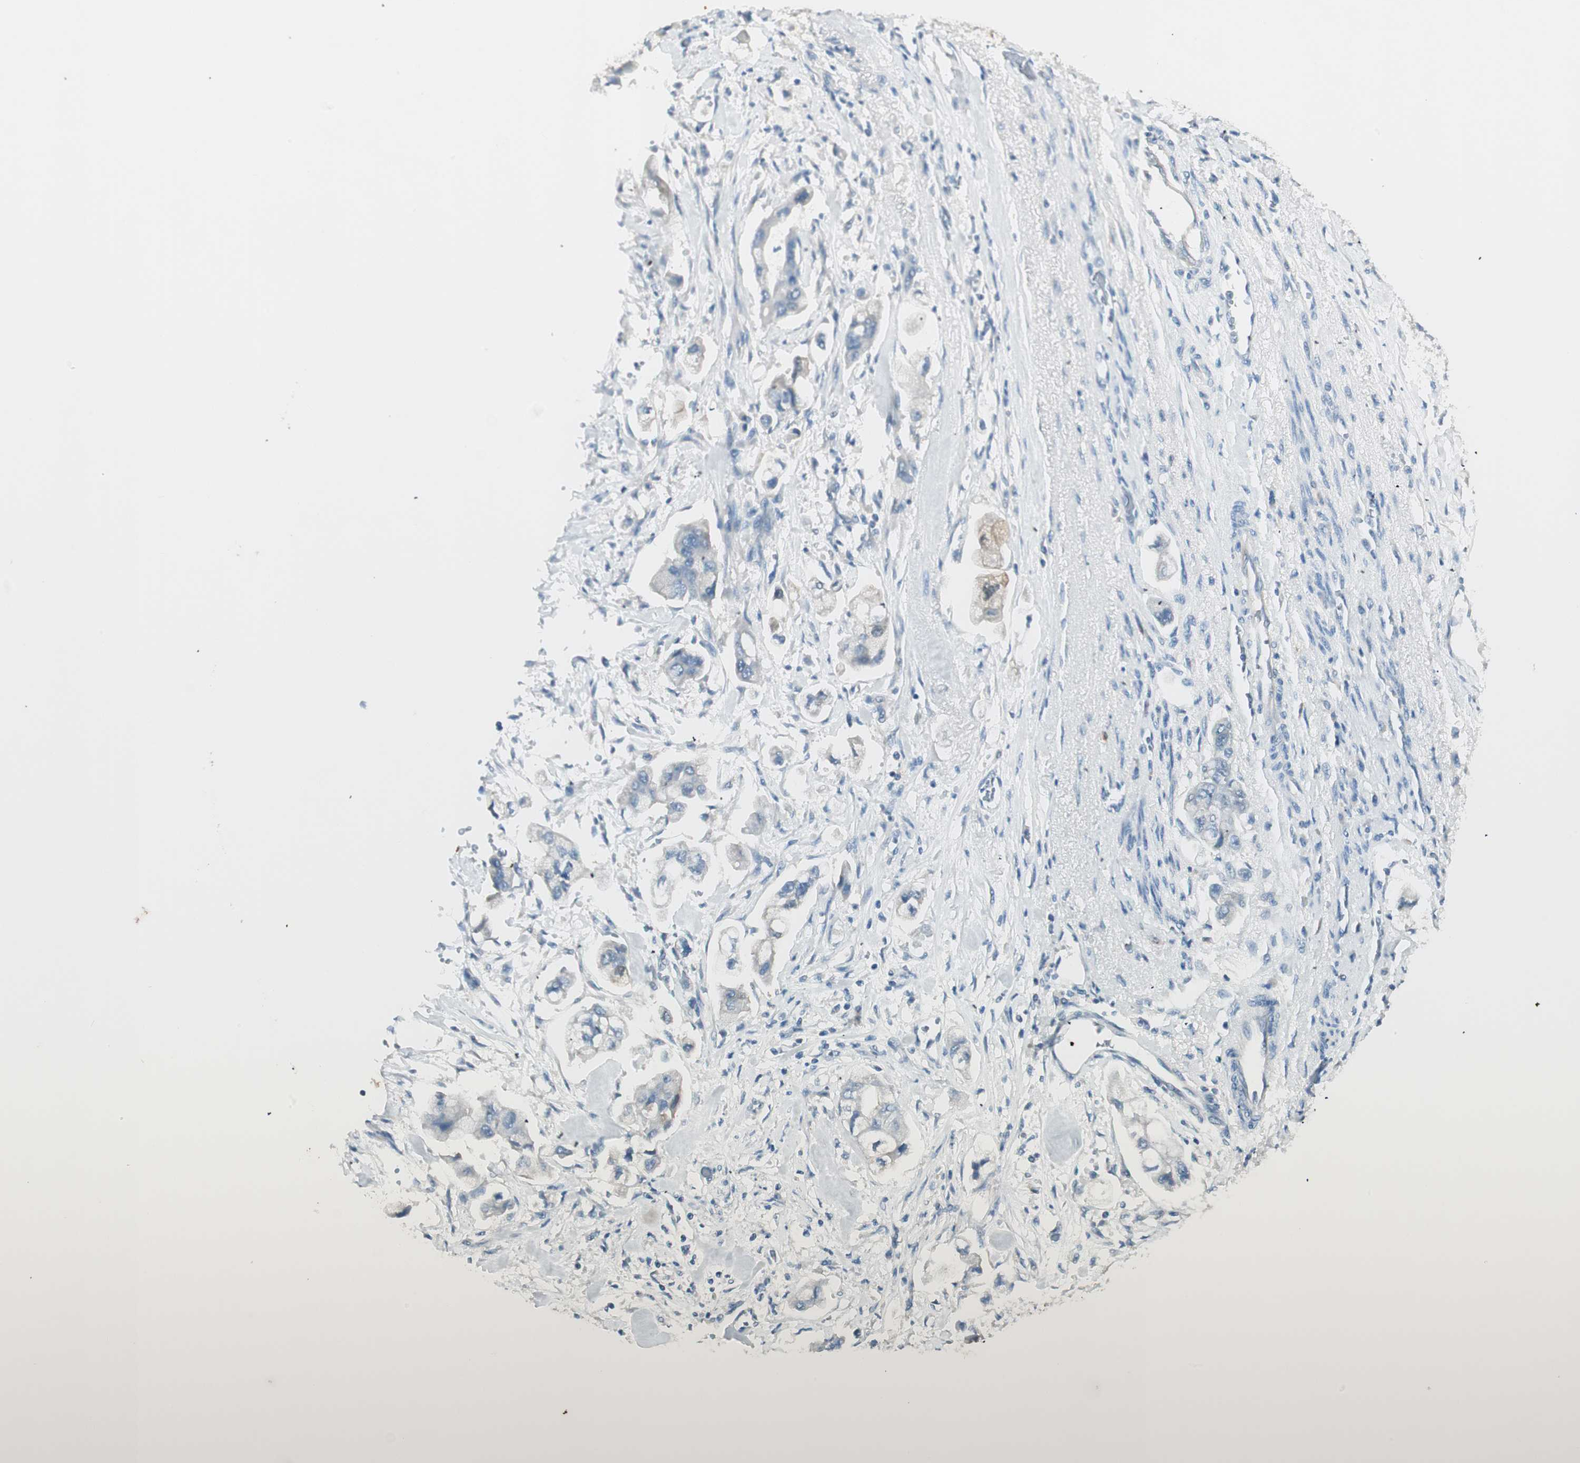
{"staining": {"intensity": "weak", "quantity": "25%-75%", "location": "cytoplasmic/membranous"}, "tissue": "stomach cancer", "cell_type": "Tumor cells", "image_type": "cancer", "snomed": [{"axis": "morphology", "description": "Adenocarcinoma, NOS"}, {"axis": "topography", "description": "Stomach"}], "caption": "This is a photomicrograph of immunohistochemistry staining of stomach cancer, which shows weak positivity in the cytoplasmic/membranous of tumor cells.", "gene": "HPGD", "patient": {"sex": "male", "age": 62}}